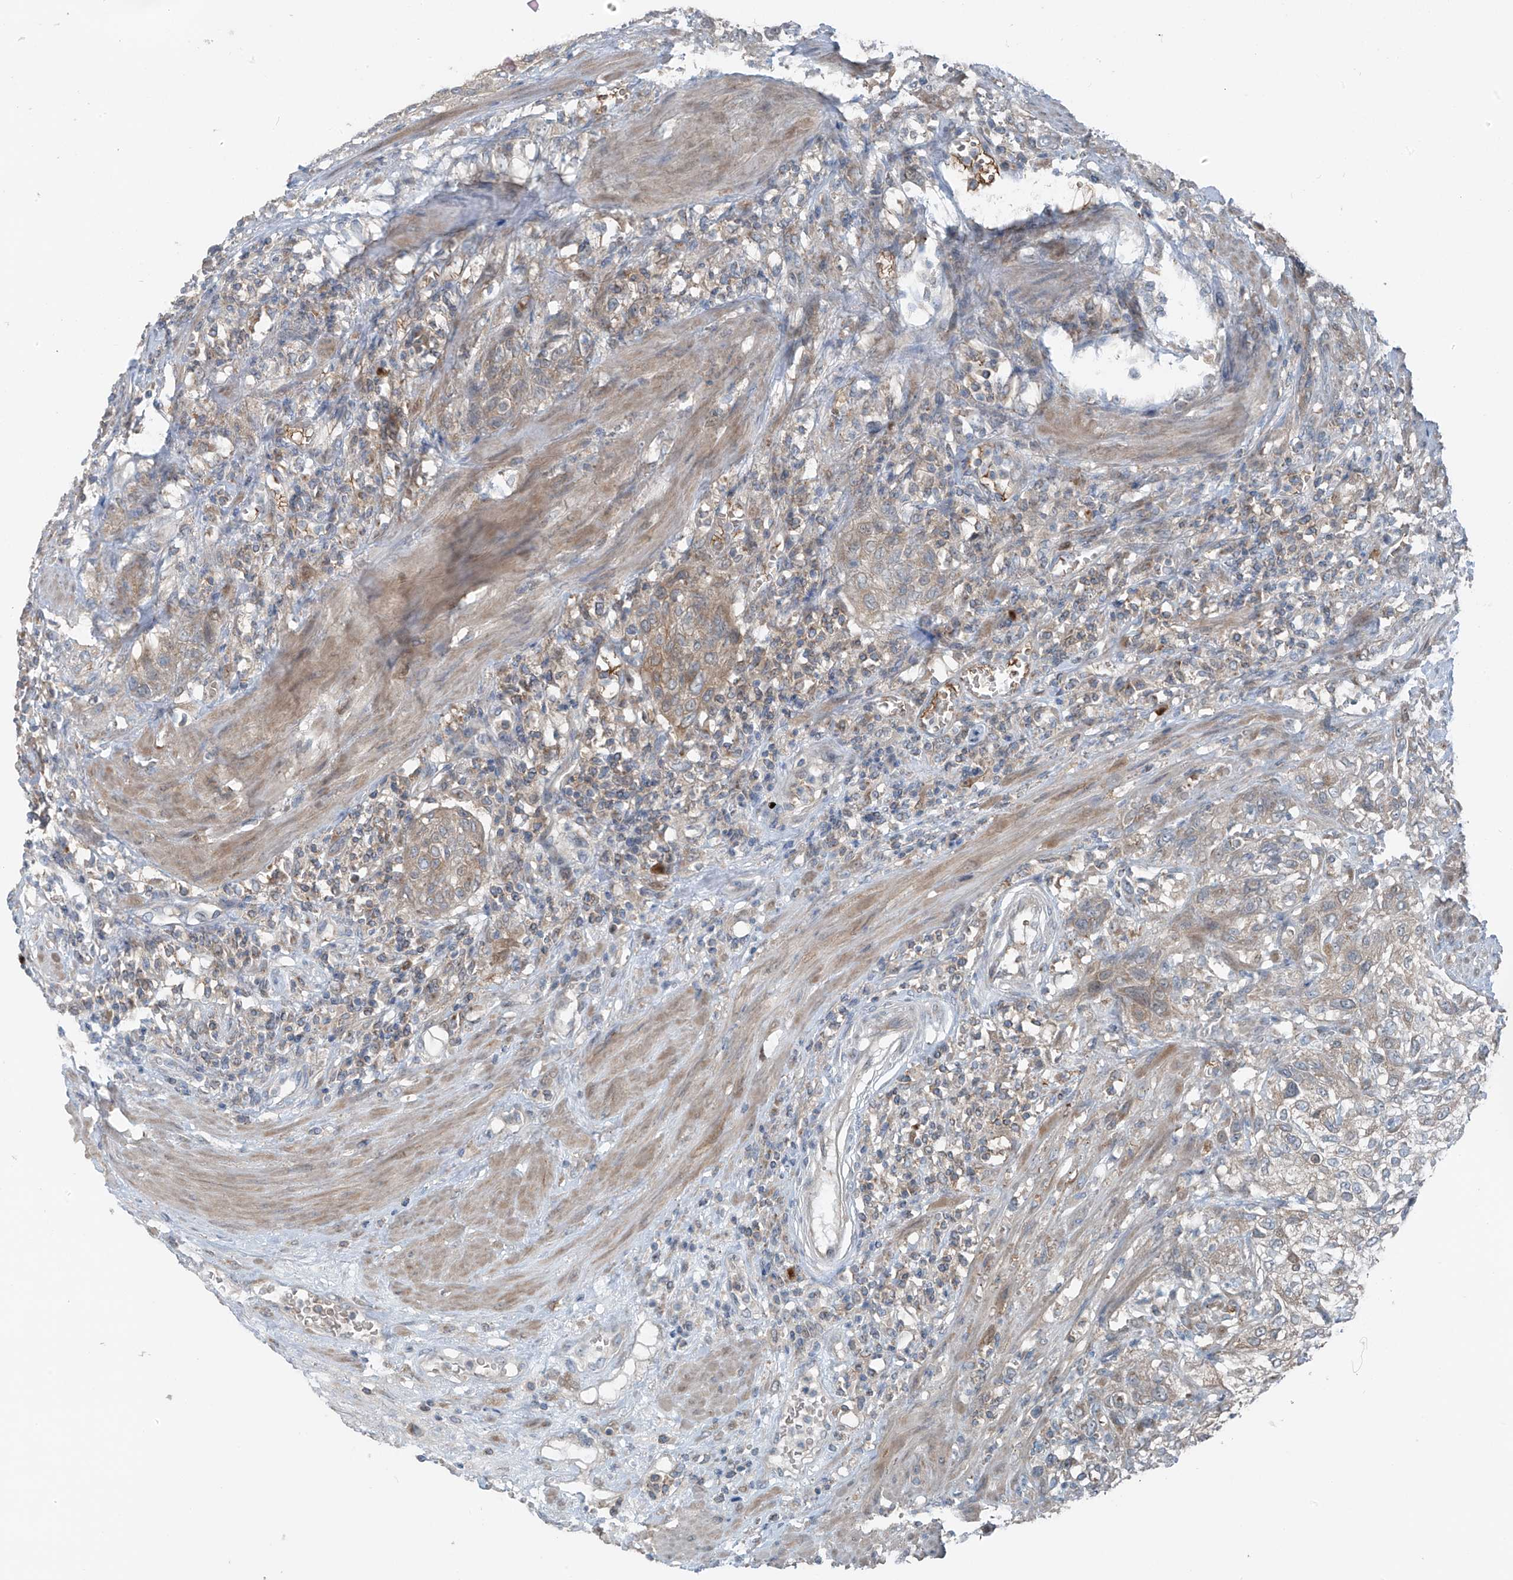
{"staining": {"intensity": "weak", "quantity": ">75%", "location": "cytoplasmic/membranous"}, "tissue": "urothelial cancer", "cell_type": "Tumor cells", "image_type": "cancer", "snomed": [{"axis": "morphology", "description": "Urothelial carcinoma, High grade"}, {"axis": "topography", "description": "Urinary bladder"}], "caption": "Brown immunohistochemical staining in urothelial cancer shows weak cytoplasmic/membranous staining in about >75% of tumor cells. (Brightfield microscopy of DAB IHC at high magnification).", "gene": "SLC12A6", "patient": {"sex": "male", "age": 35}}